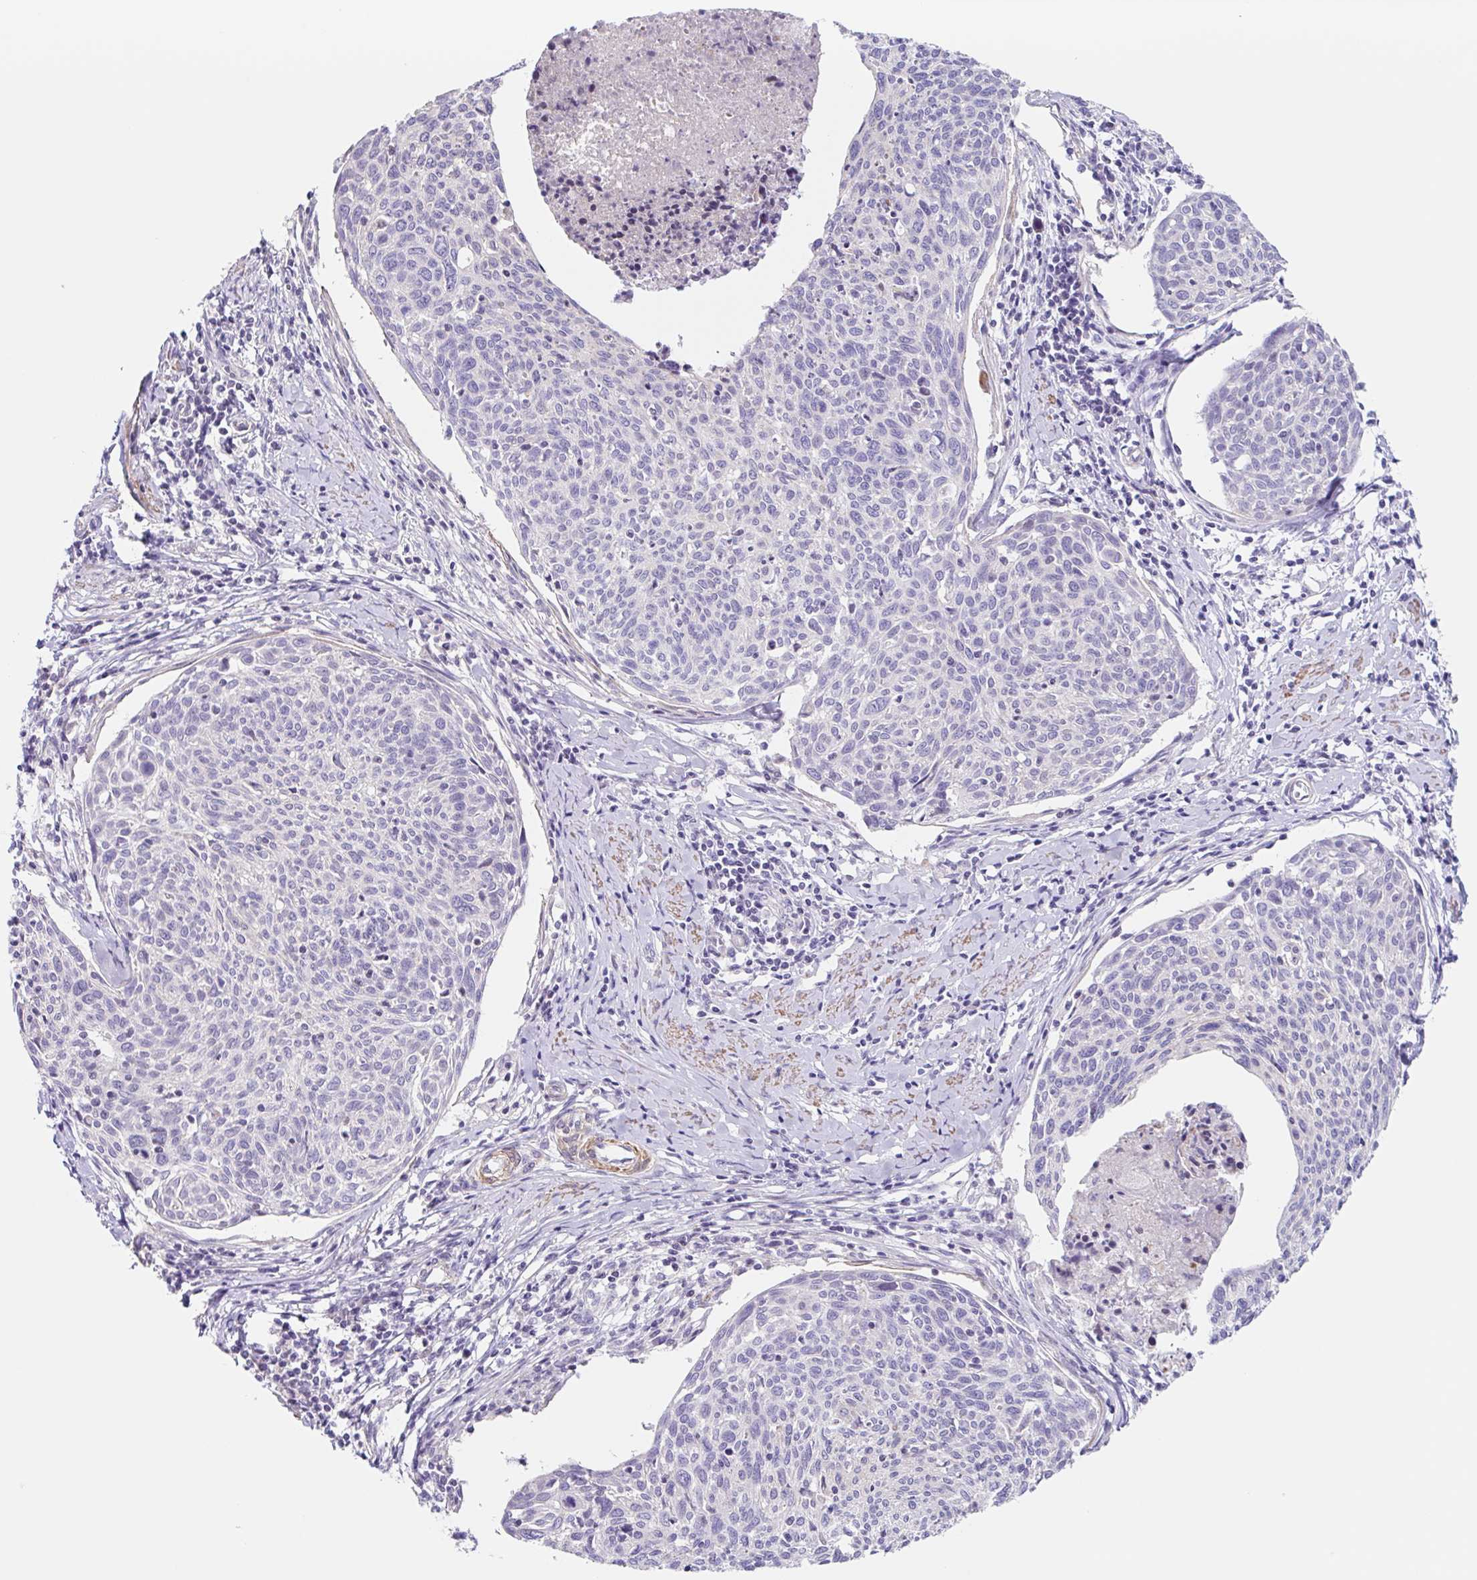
{"staining": {"intensity": "negative", "quantity": "none", "location": "none"}, "tissue": "cervical cancer", "cell_type": "Tumor cells", "image_type": "cancer", "snomed": [{"axis": "morphology", "description": "Squamous cell carcinoma, NOS"}, {"axis": "topography", "description": "Cervix"}], "caption": "Immunohistochemistry (IHC) histopathology image of squamous cell carcinoma (cervical) stained for a protein (brown), which exhibits no expression in tumor cells.", "gene": "DCAF17", "patient": {"sex": "female", "age": 49}}